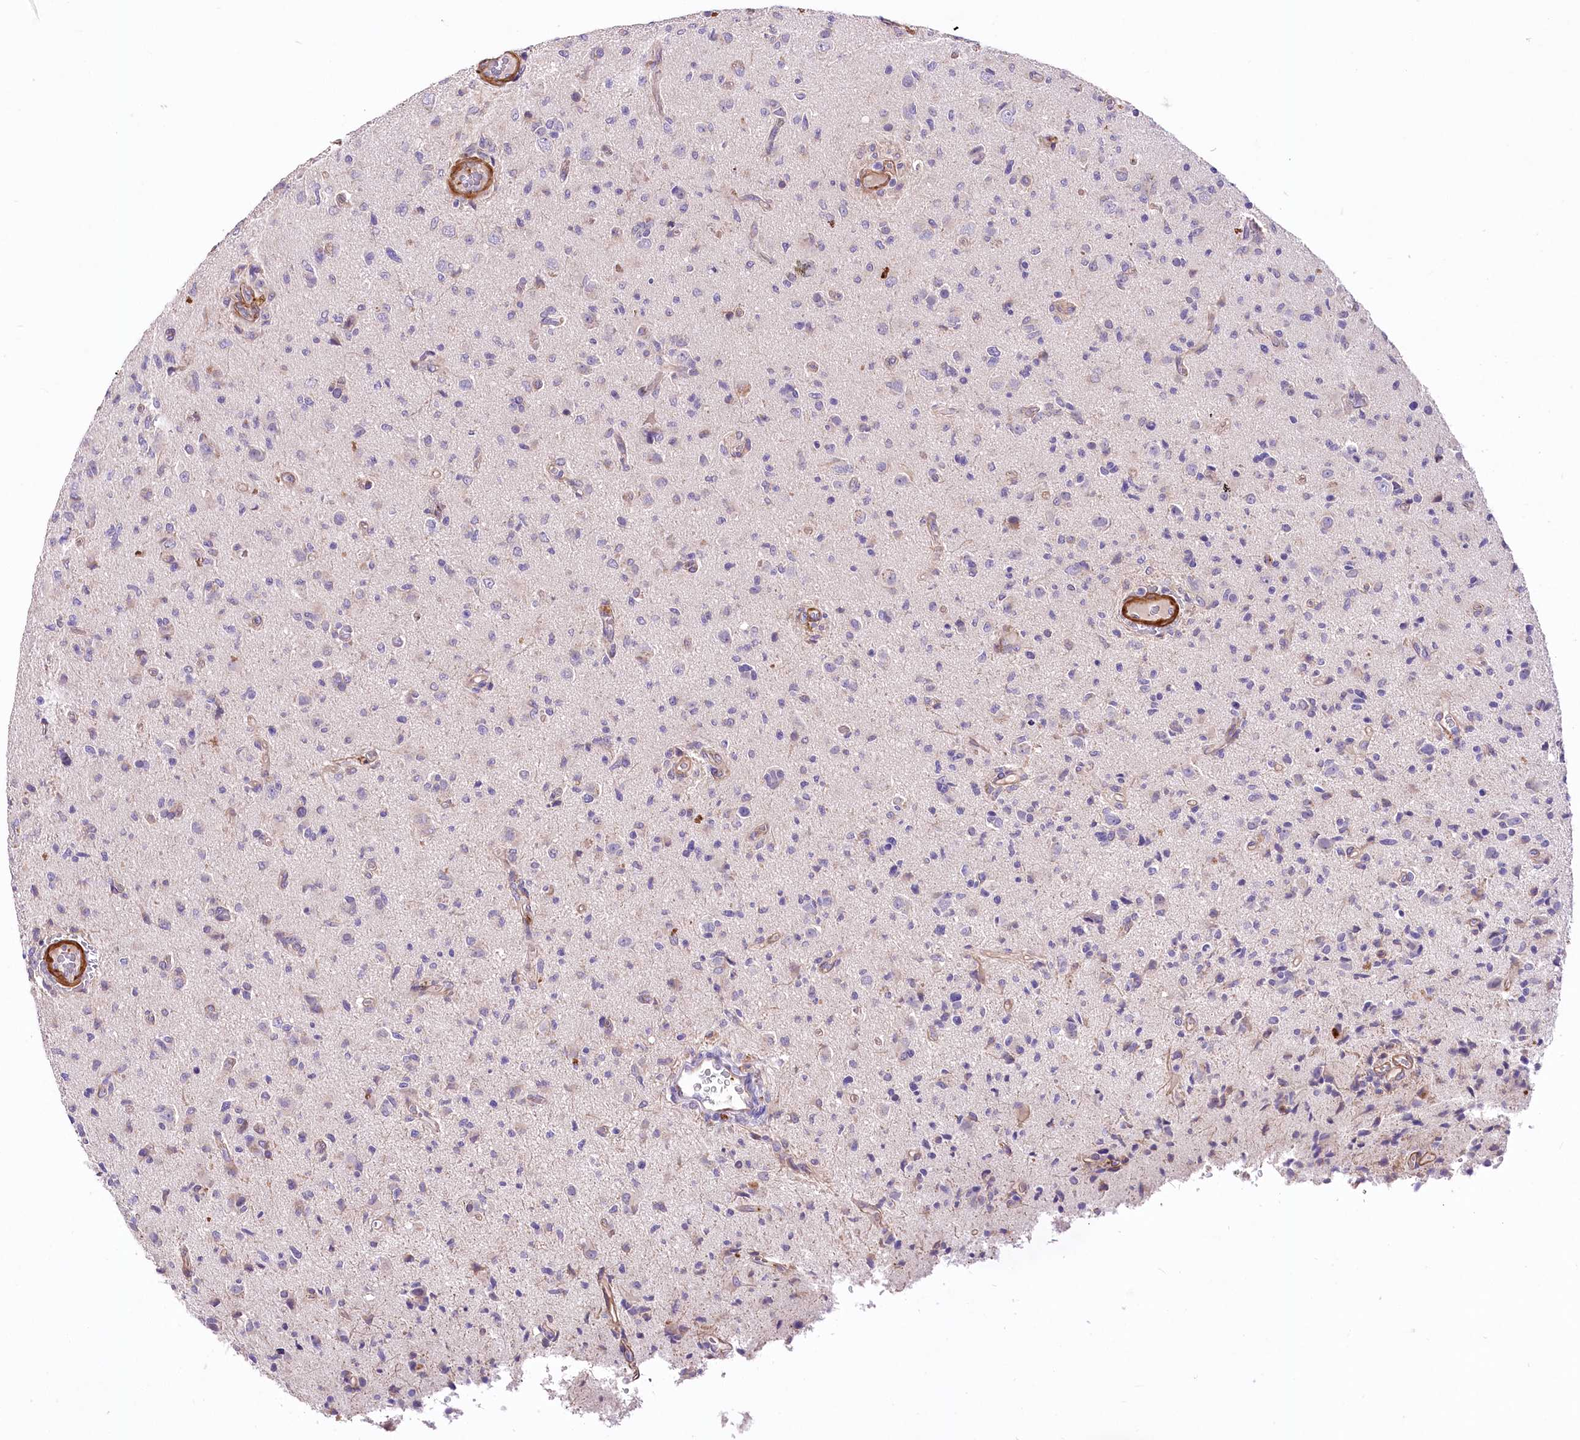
{"staining": {"intensity": "negative", "quantity": "none", "location": "none"}, "tissue": "glioma", "cell_type": "Tumor cells", "image_type": "cancer", "snomed": [{"axis": "morphology", "description": "Glioma, malignant, High grade"}, {"axis": "topography", "description": "Brain"}], "caption": "DAB (3,3'-diaminobenzidine) immunohistochemical staining of glioma exhibits no significant positivity in tumor cells.", "gene": "RDH16", "patient": {"sex": "female", "age": 57}}